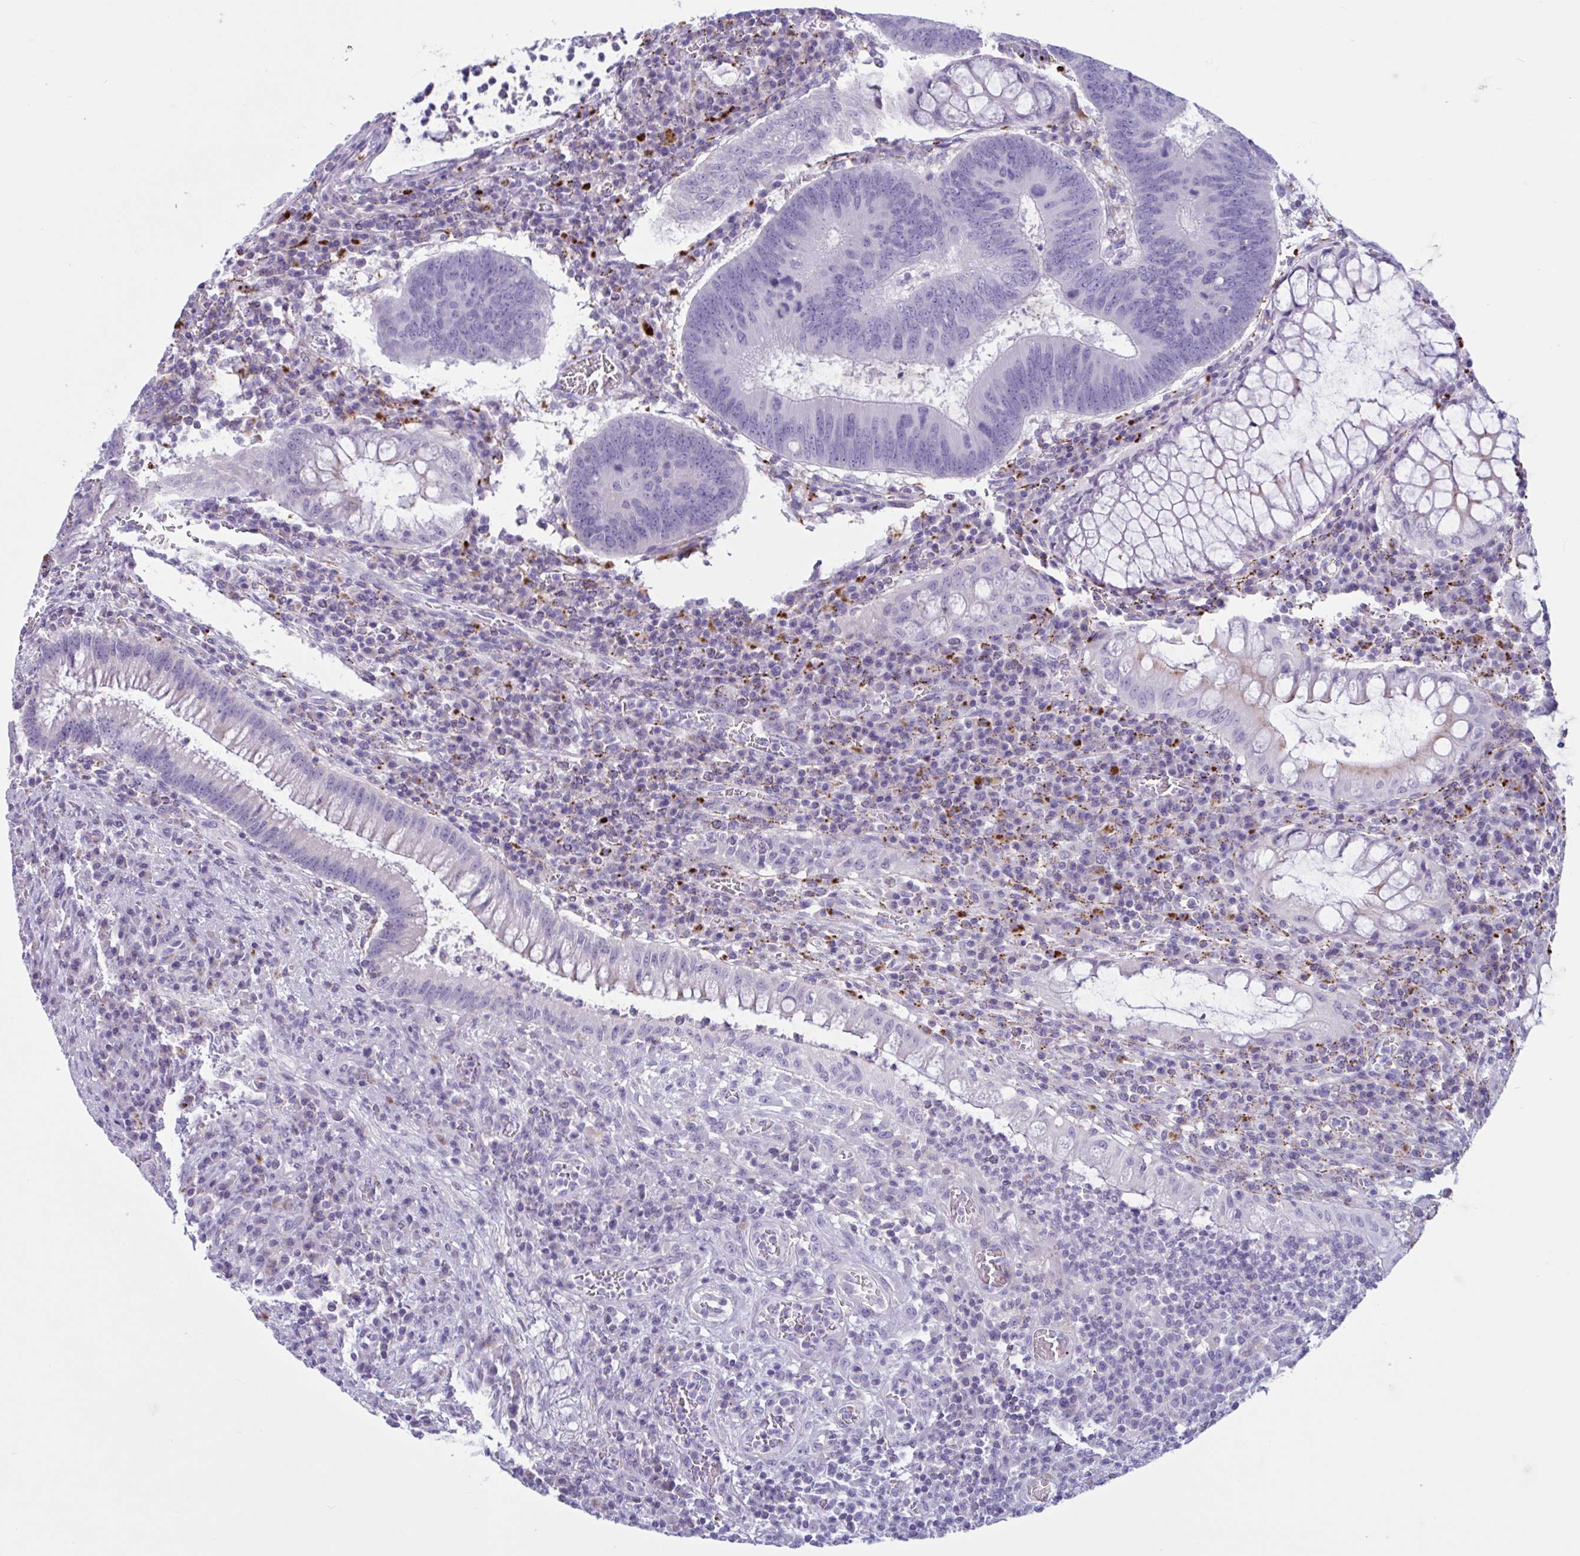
{"staining": {"intensity": "negative", "quantity": "none", "location": "none"}, "tissue": "colorectal cancer", "cell_type": "Tumor cells", "image_type": "cancer", "snomed": [{"axis": "morphology", "description": "Adenocarcinoma, NOS"}, {"axis": "topography", "description": "Colon"}], "caption": "Colorectal cancer was stained to show a protein in brown. There is no significant positivity in tumor cells. (Stains: DAB immunohistochemistry (IHC) with hematoxylin counter stain, Microscopy: brightfield microscopy at high magnification).", "gene": "XCL1", "patient": {"sex": "male", "age": 67}}